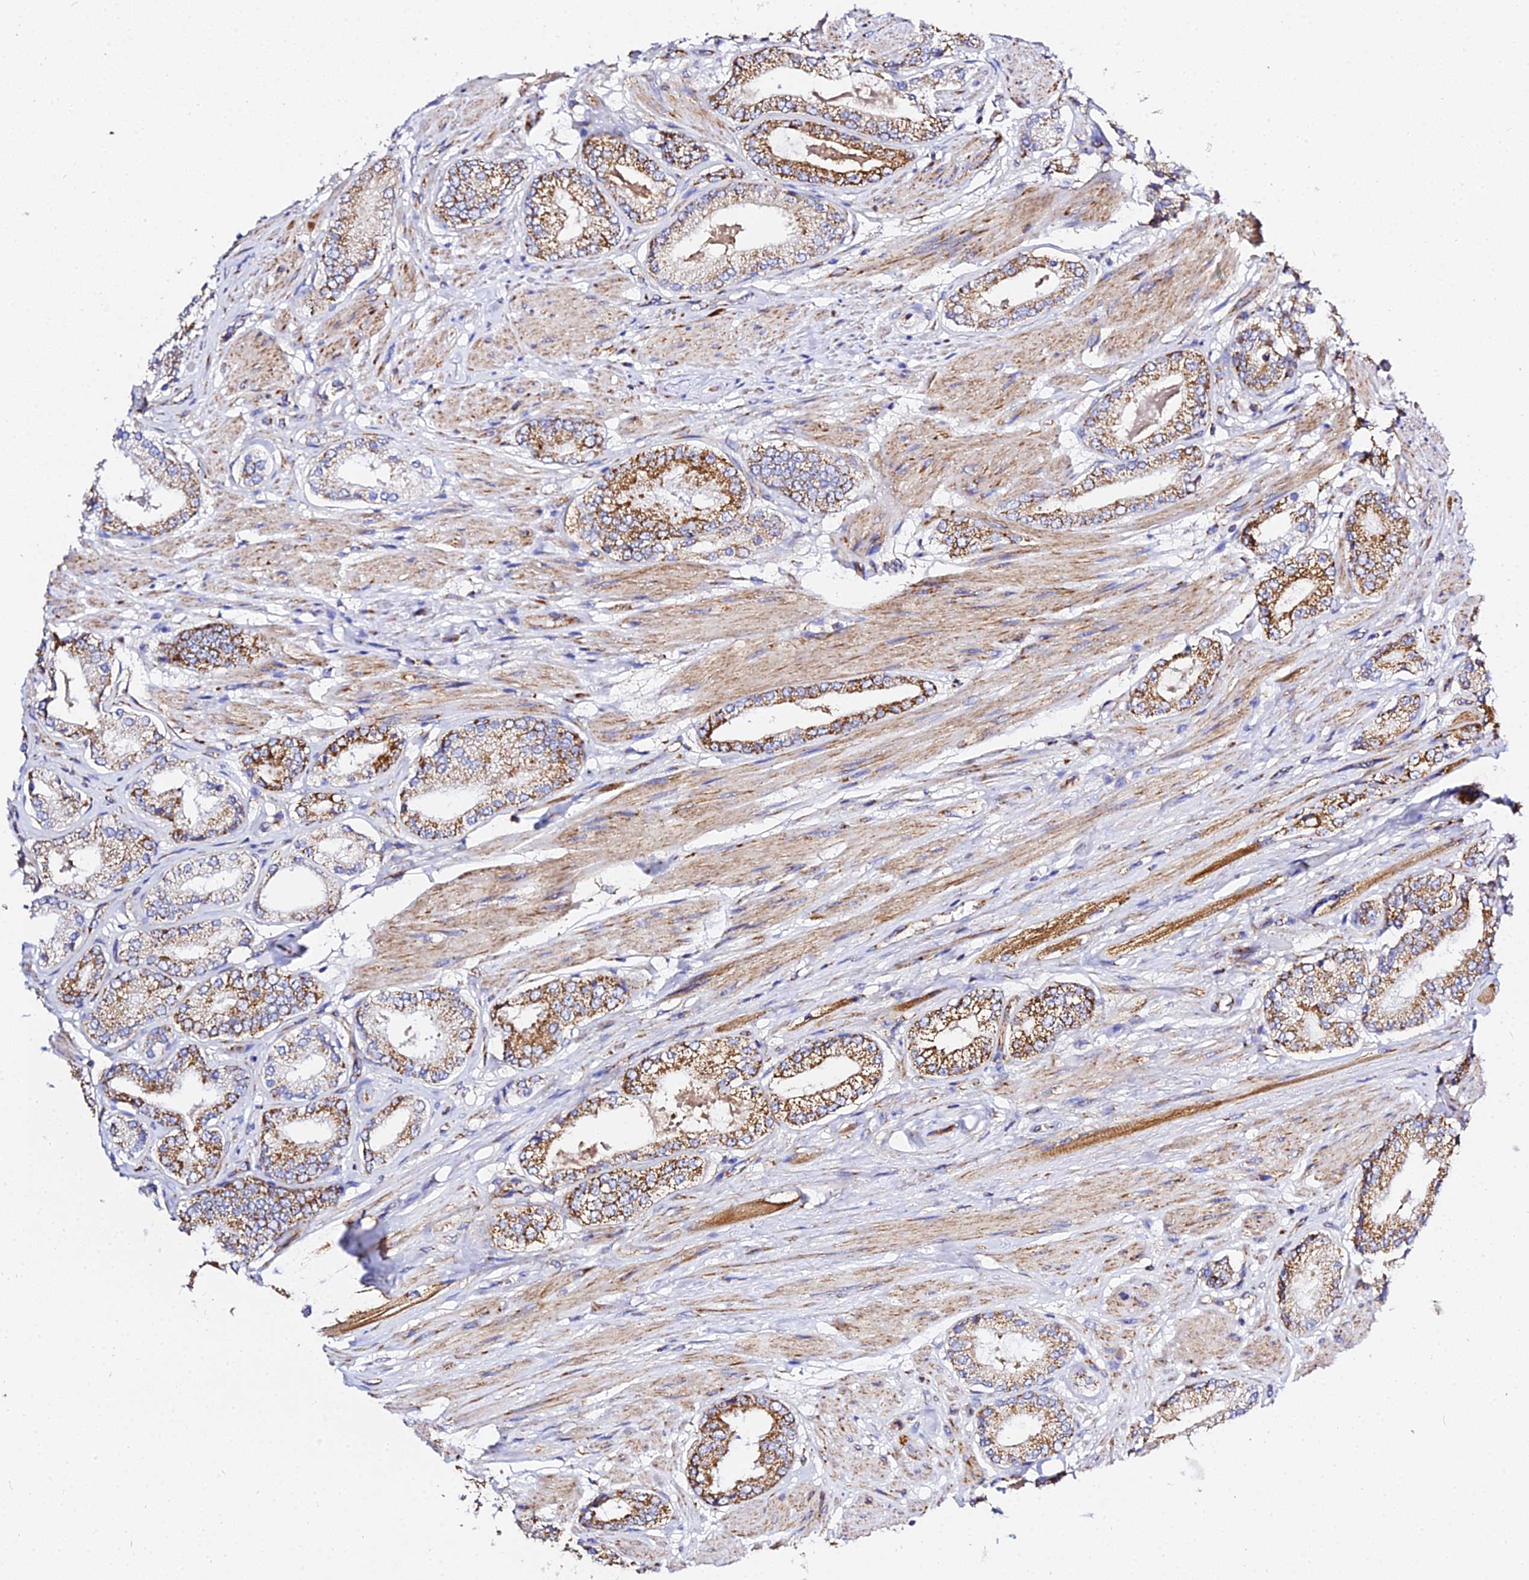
{"staining": {"intensity": "strong", "quantity": "25%-75%", "location": "cytoplasmic/membranous"}, "tissue": "prostate cancer", "cell_type": "Tumor cells", "image_type": "cancer", "snomed": [{"axis": "morphology", "description": "Adenocarcinoma, High grade"}, {"axis": "topography", "description": "Prostate and seminal vesicle, NOS"}], "caption": "This micrograph demonstrates immunohistochemistry (IHC) staining of human prostate cancer, with high strong cytoplasmic/membranous positivity in approximately 25%-75% of tumor cells.", "gene": "ZNF573", "patient": {"sex": "male", "age": 64}}